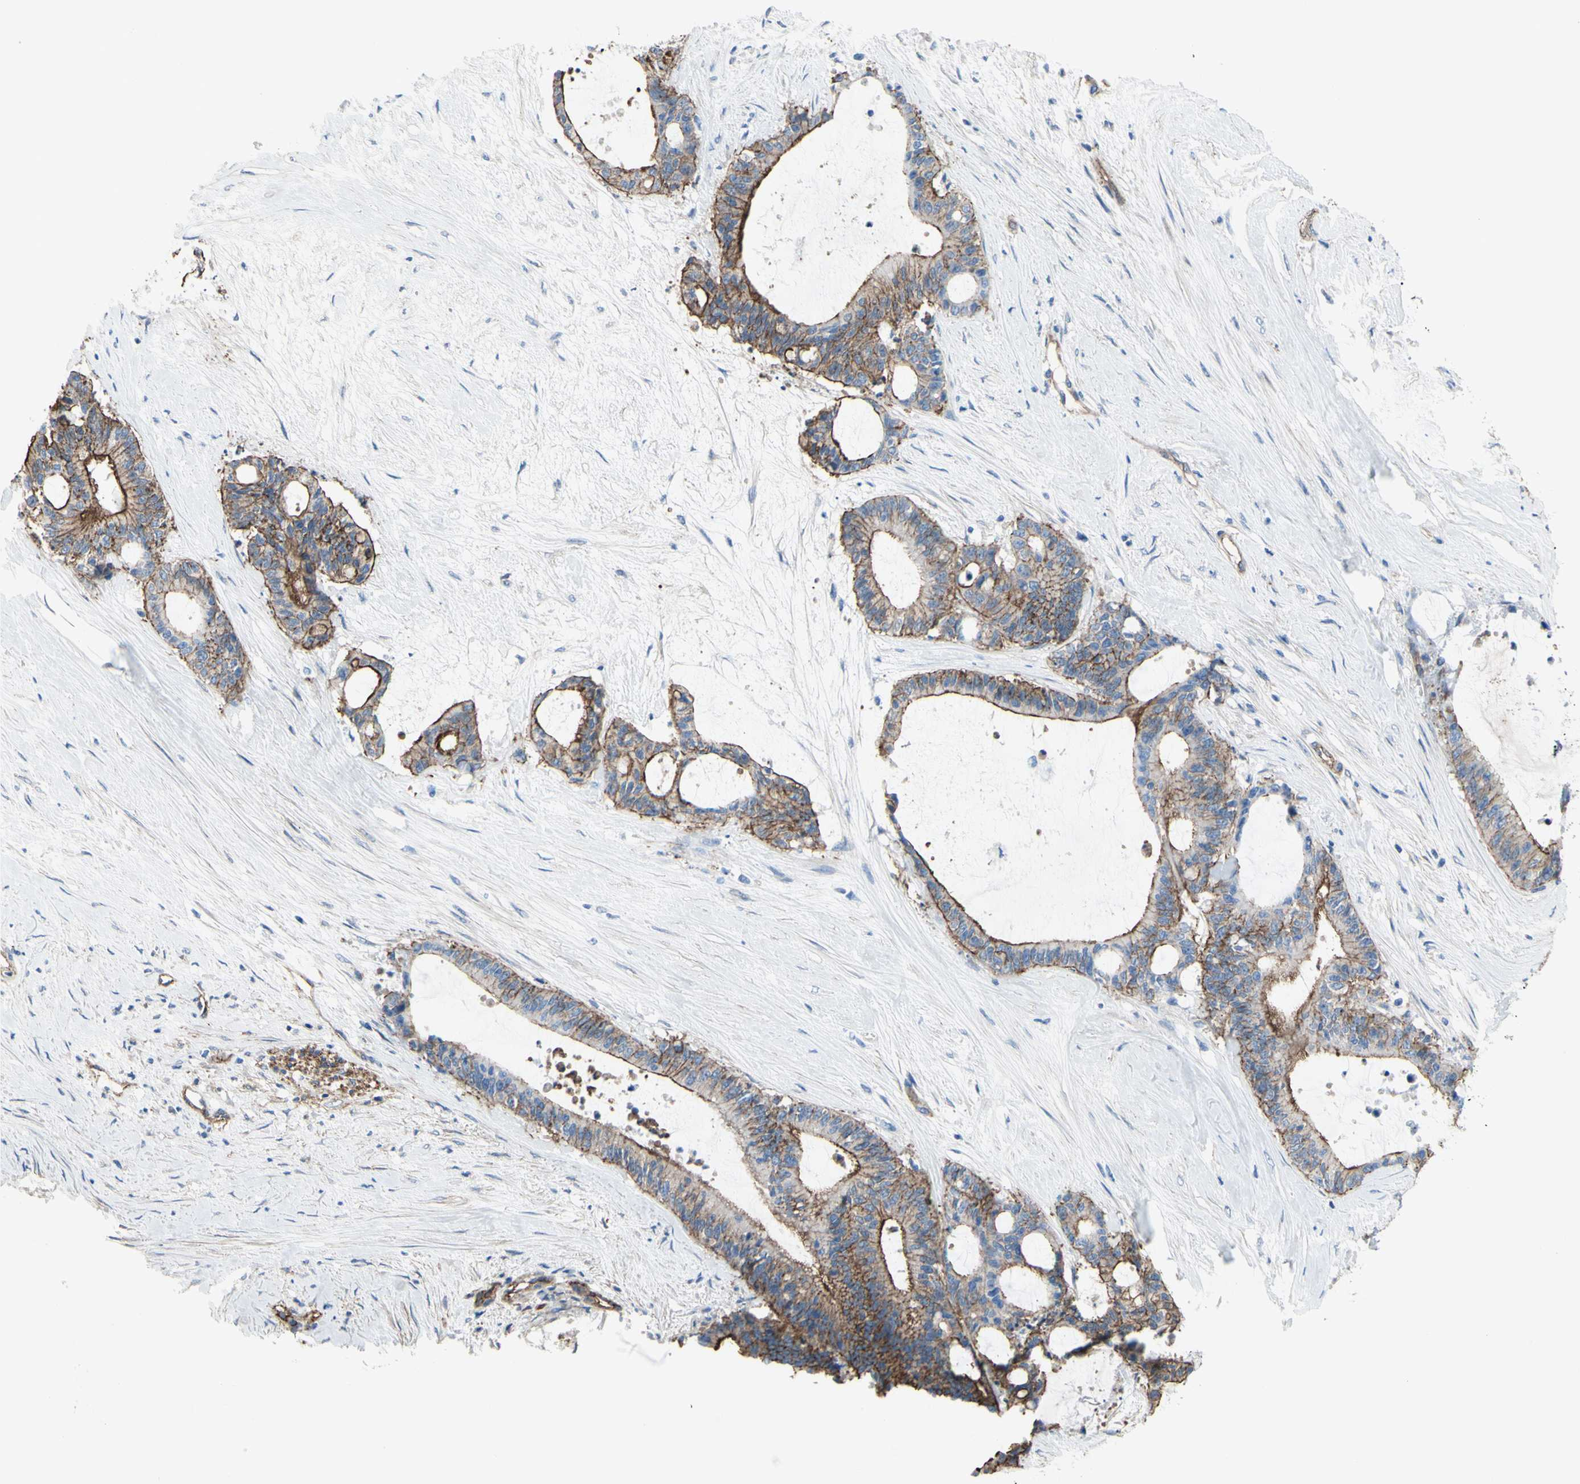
{"staining": {"intensity": "strong", "quantity": ">75%", "location": "cytoplasmic/membranous"}, "tissue": "liver cancer", "cell_type": "Tumor cells", "image_type": "cancer", "snomed": [{"axis": "morphology", "description": "Cholangiocarcinoma"}, {"axis": "topography", "description": "Liver"}], "caption": "A photomicrograph of human liver cancer (cholangiocarcinoma) stained for a protein displays strong cytoplasmic/membranous brown staining in tumor cells.", "gene": "TPBG", "patient": {"sex": "female", "age": 73}}